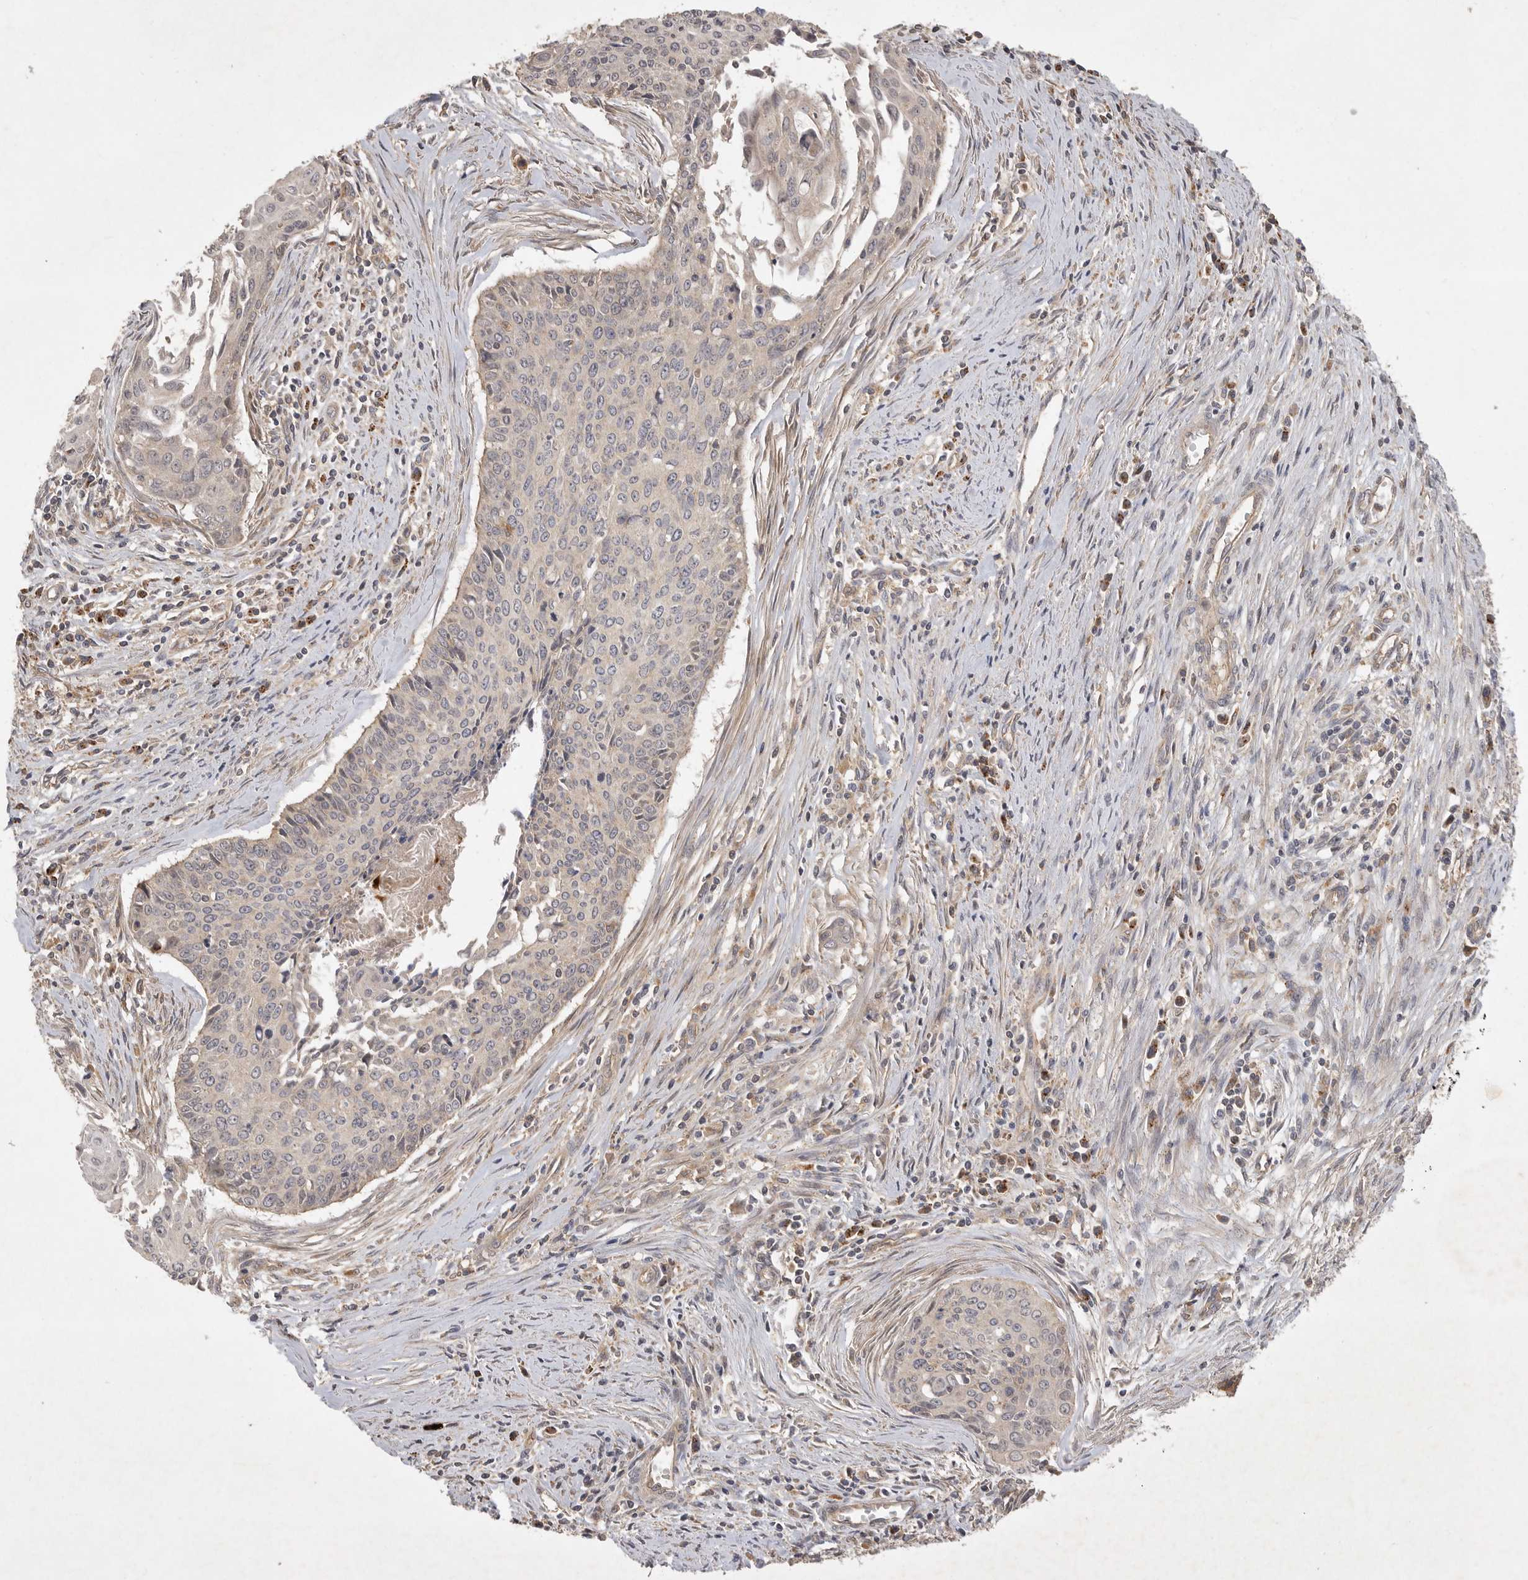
{"staining": {"intensity": "negative", "quantity": "none", "location": "none"}, "tissue": "cervical cancer", "cell_type": "Tumor cells", "image_type": "cancer", "snomed": [{"axis": "morphology", "description": "Squamous cell carcinoma, NOS"}, {"axis": "topography", "description": "Cervix"}], "caption": "IHC image of neoplastic tissue: cervical squamous cell carcinoma stained with DAB (3,3'-diaminobenzidine) shows no significant protein staining in tumor cells. (DAB IHC with hematoxylin counter stain).", "gene": "ZNF232", "patient": {"sex": "female", "age": 55}}